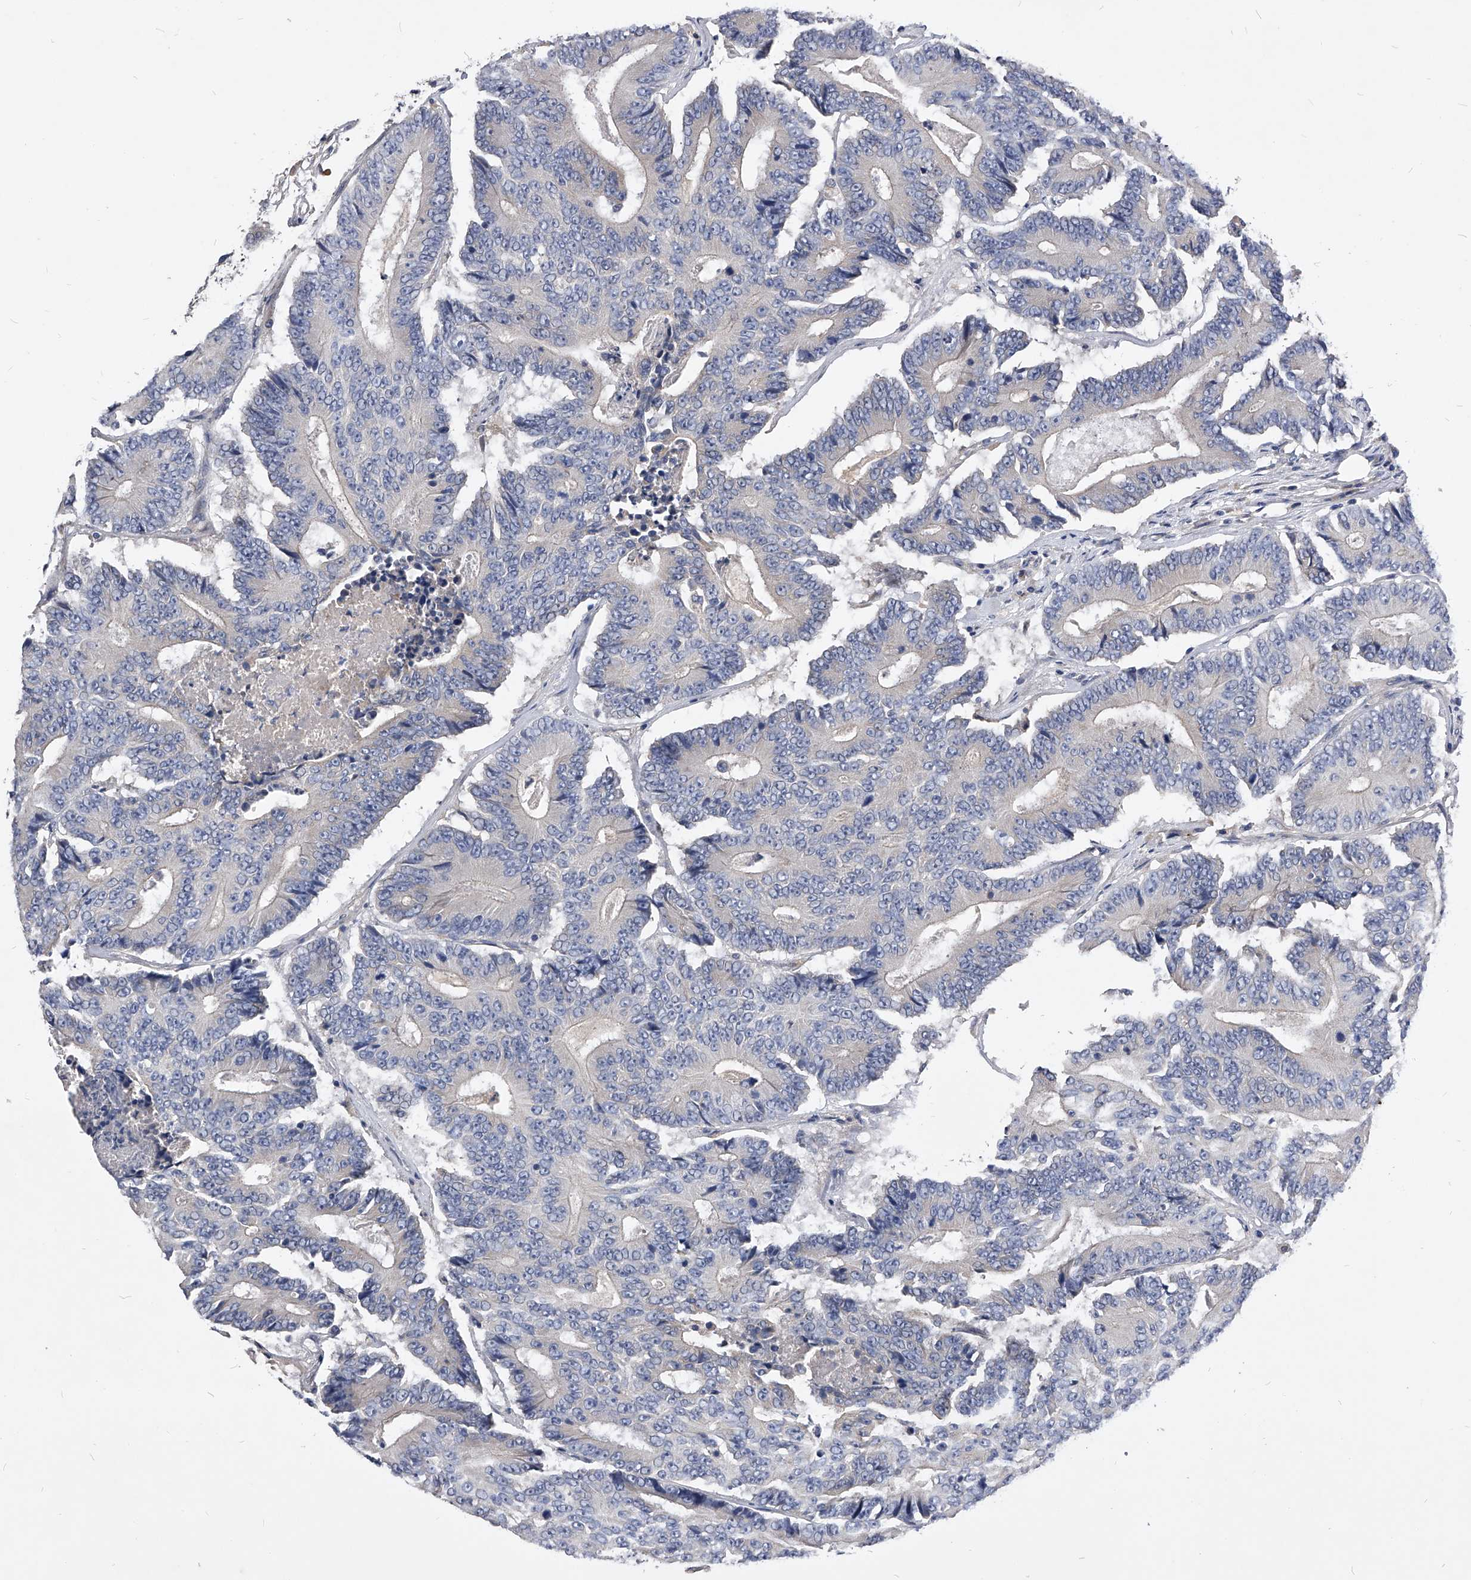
{"staining": {"intensity": "negative", "quantity": "none", "location": "none"}, "tissue": "colorectal cancer", "cell_type": "Tumor cells", "image_type": "cancer", "snomed": [{"axis": "morphology", "description": "Adenocarcinoma, NOS"}, {"axis": "topography", "description": "Colon"}], "caption": "Immunohistochemistry photomicrograph of human colorectal cancer (adenocarcinoma) stained for a protein (brown), which displays no positivity in tumor cells.", "gene": "ARL4C", "patient": {"sex": "male", "age": 83}}